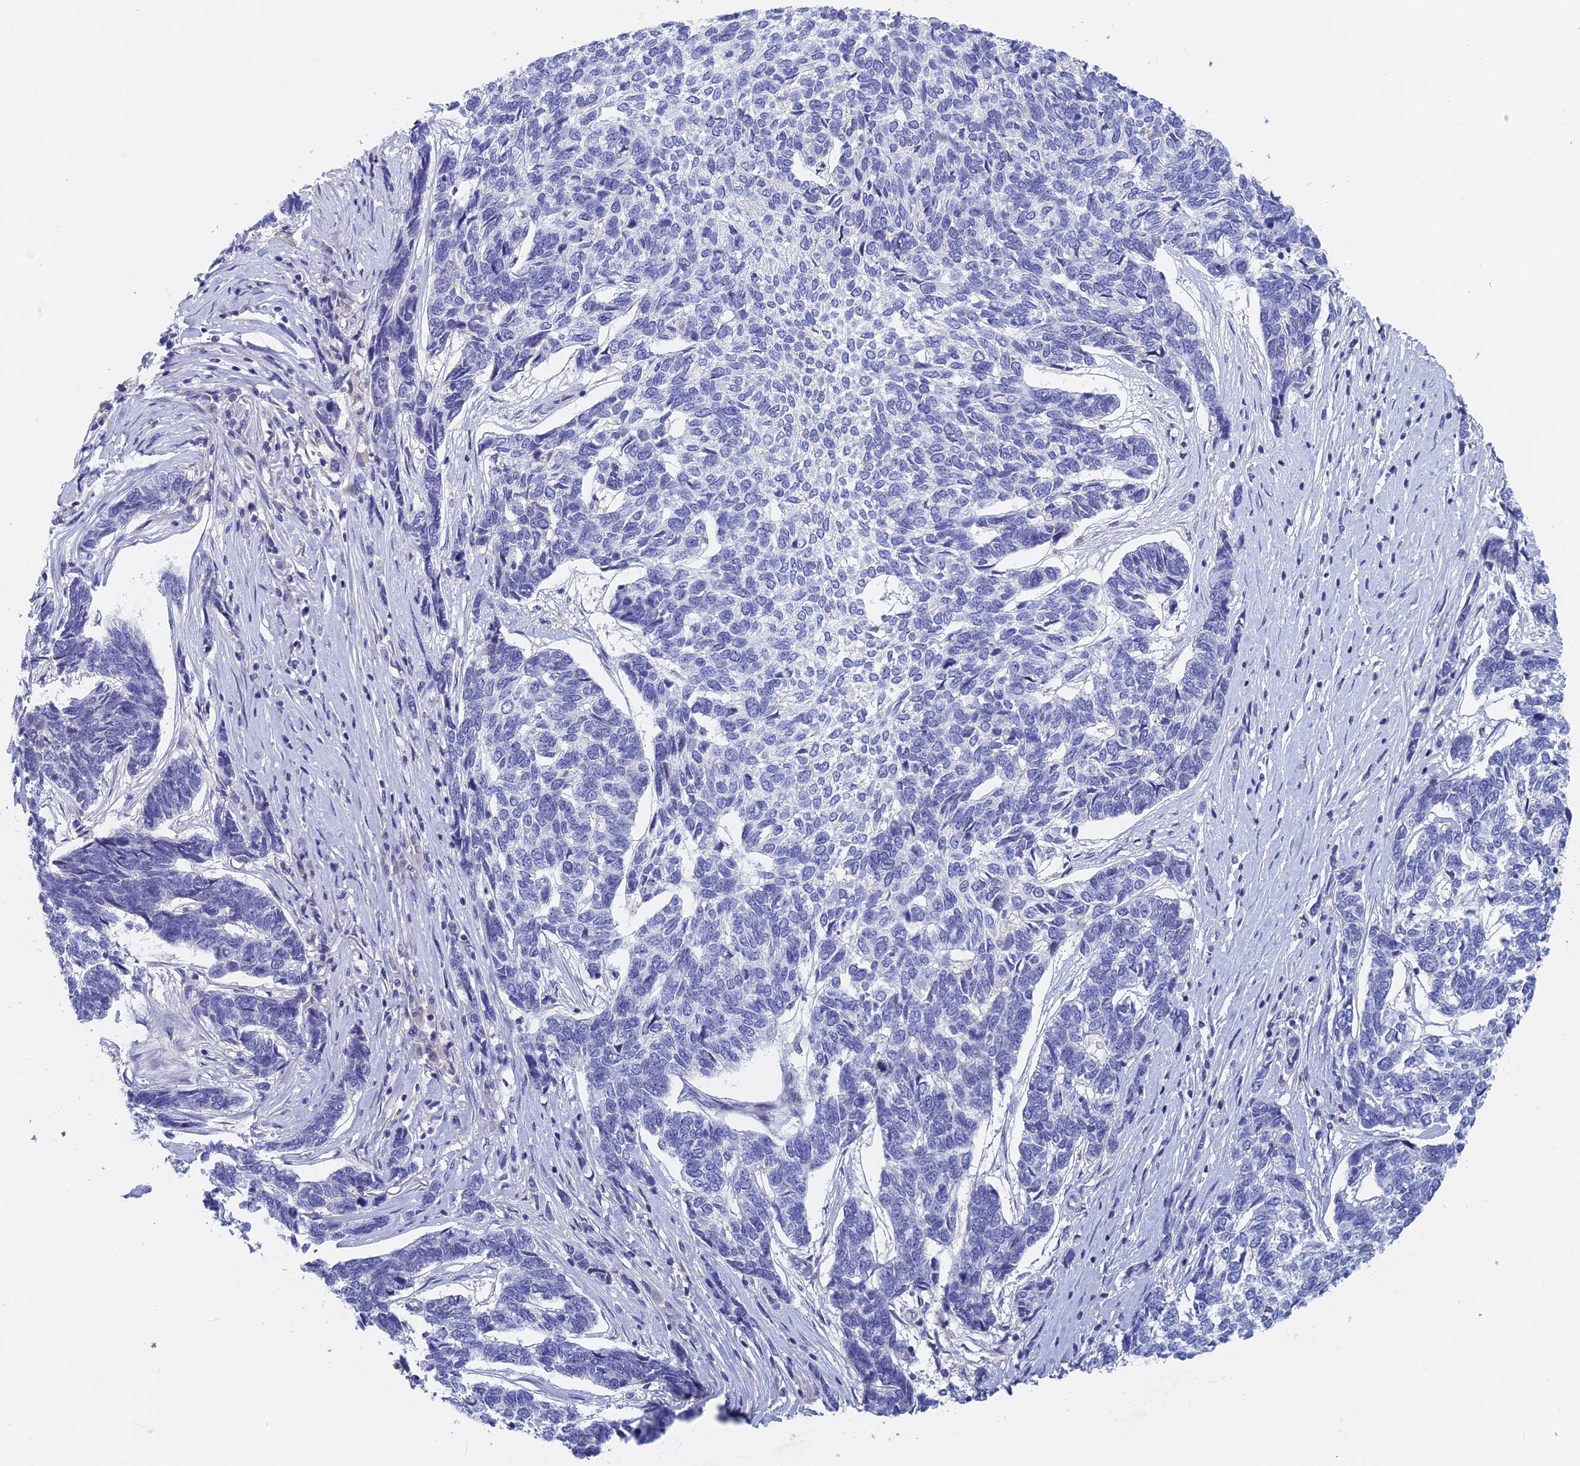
{"staining": {"intensity": "negative", "quantity": "none", "location": "none"}, "tissue": "skin cancer", "cell_type": "Tumor cells", "image_type": "cancer", "snomed": [{"axis": "morphology", "description": "Basal cell carcinoma"}, {"axis": "topography", "description": "Skin"}], "caption": "This histopathology image is of skin cancer (basal cell carcinoma) stained with immunohistochemistry (IHC) to label a protein in brown with the nuclei are counter-stained blue. There is no staining in tumor cells. (DAB (3,3'-diaminobenzidine) IHC, high magnification).", "gene": "ACP7", "patient": {"sex": "female", "age": 65}}